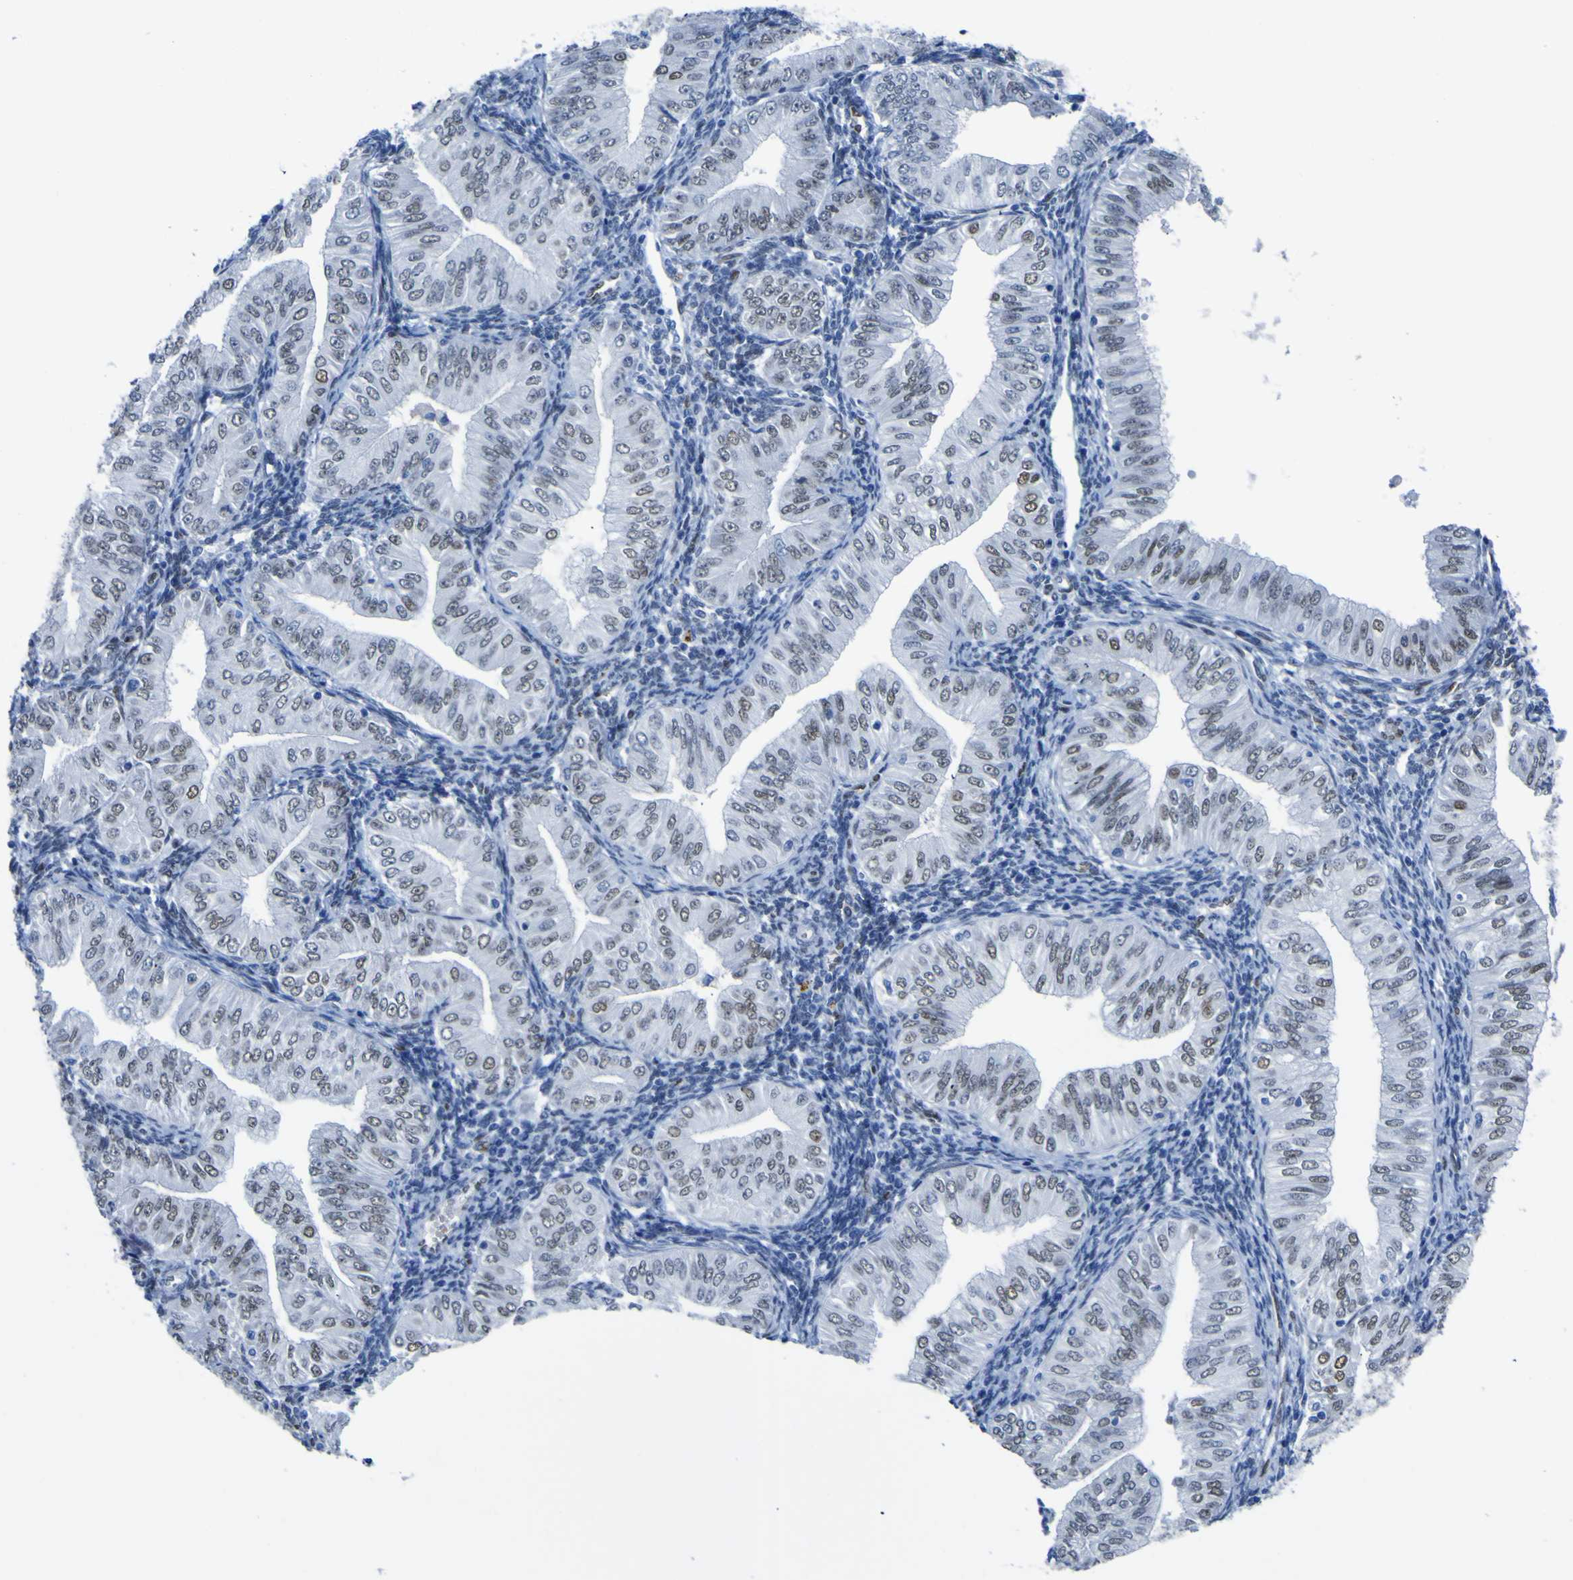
{"staining": {"intensity": "weak", "quantity": "<25%", "location": "nuclear"}, "tissue": "endometrial cancer", "cell_type": "Tumor cells", "image_type": "cancer", "snomed": [{"axis": "morphology", "description": "Normal tissue, NOS"}, {"axis": "morphology", "description": "Adenocarcinoma, NOS"}, {"axis": "topography", "description": "Endometrium"}], "caption": "The micrograph exhibits no significant expression in tumor cells of endometrial cancer.", "gene": "DACH1", "patient": {"sex": "female", "age": 53}}